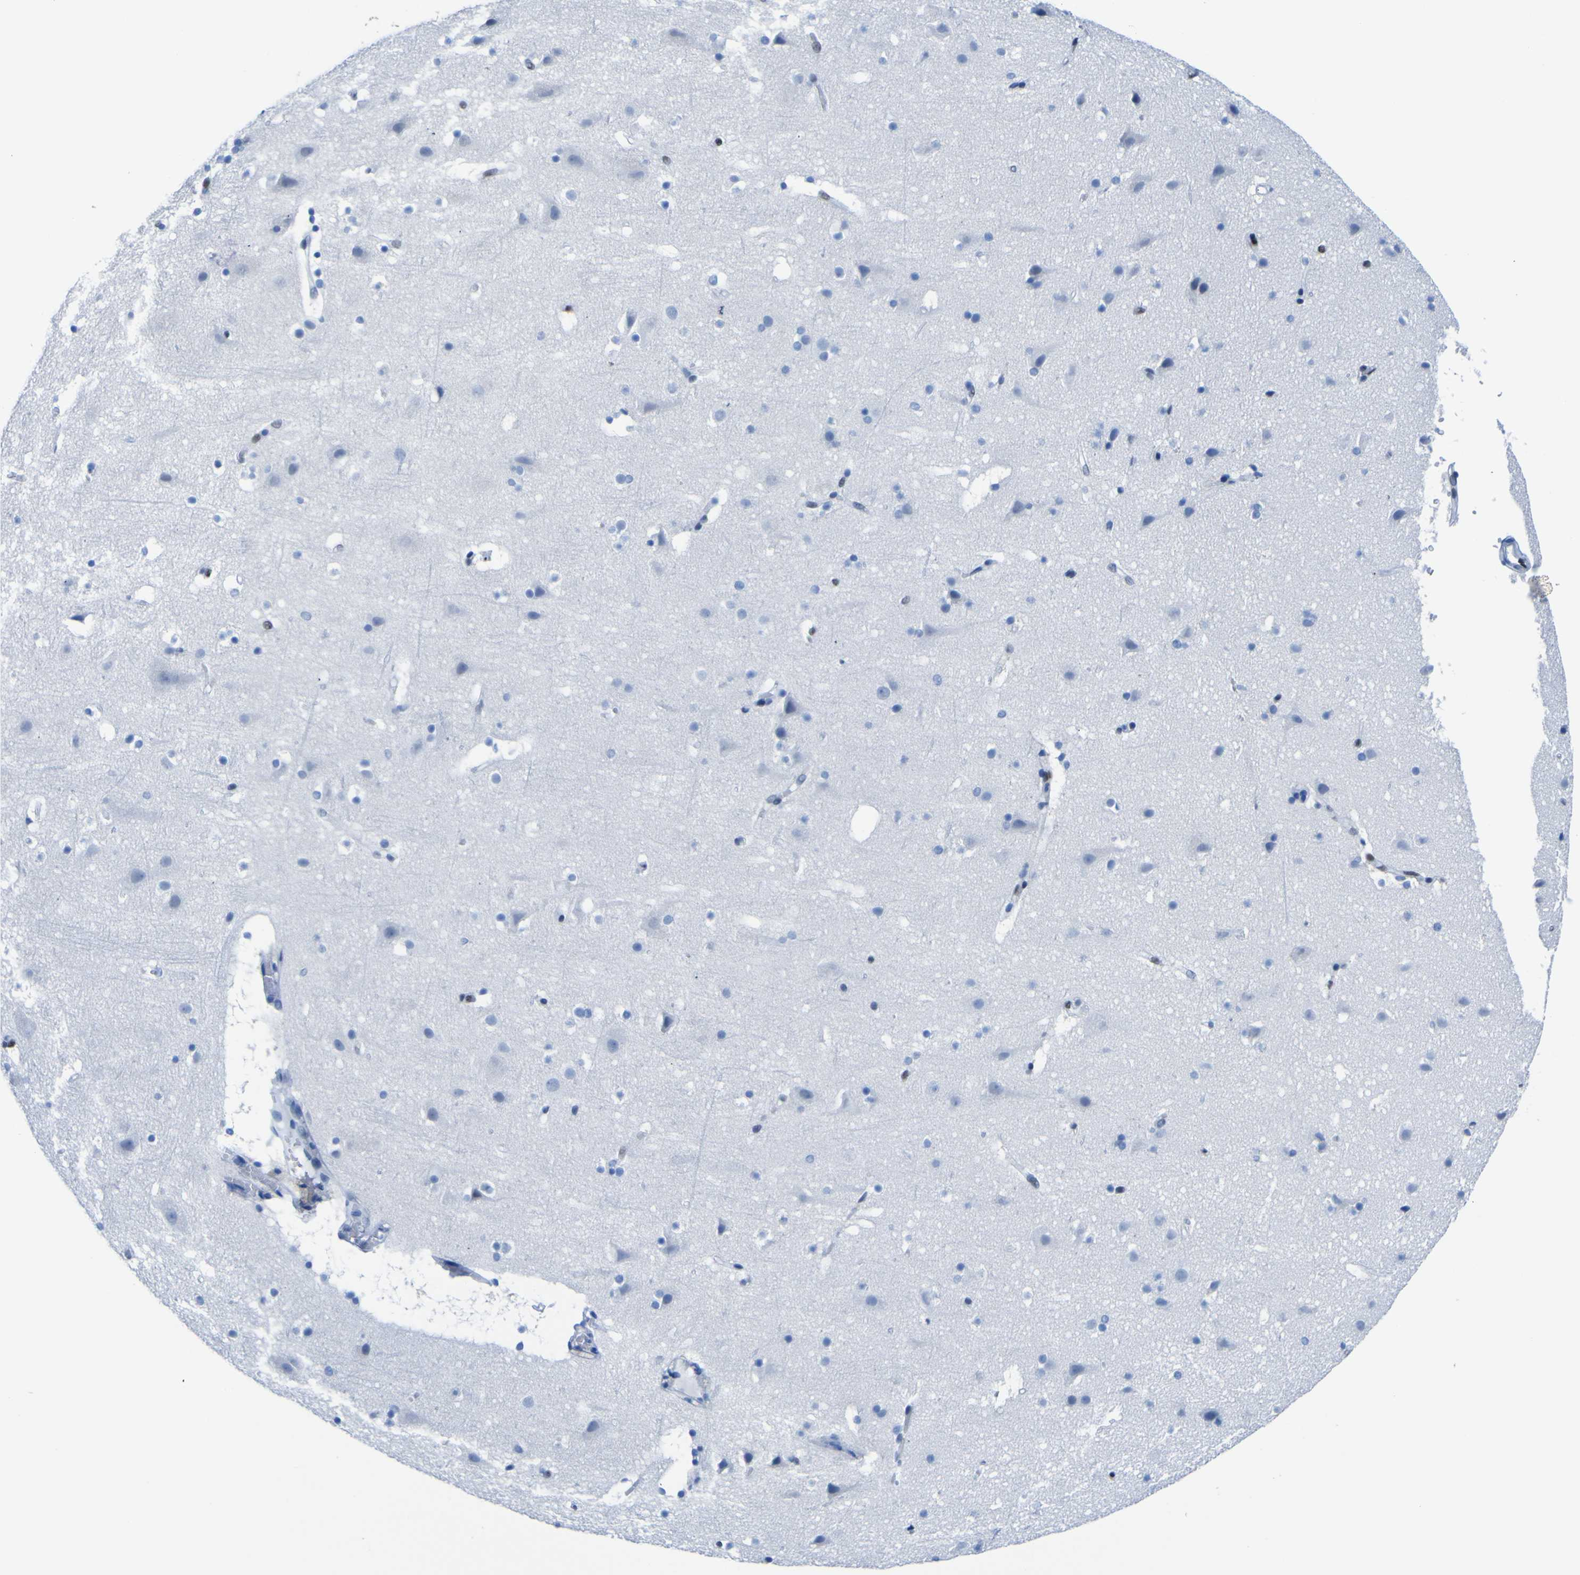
{"staining": {"intensity": "negative", "quantity": "none", "location": "none"}, "tissue": "cerebral cortex", "cell_type": "Endothelial cells", "image_type": "normal", "snomed": [{"axis": "morphology", "description": "Normal tissue, NOS"}, {"axis": "topography", "description": "Cerebral cortex"}], "caption": "Immunohistochemistry of unremarkable cerebral cortex shows no expression in endothelial cells. (DAB immunohistochemistry with hematoxylin counter stain).", "gene": "DACH1", "patient": {"sex": "male", "age": 45}}